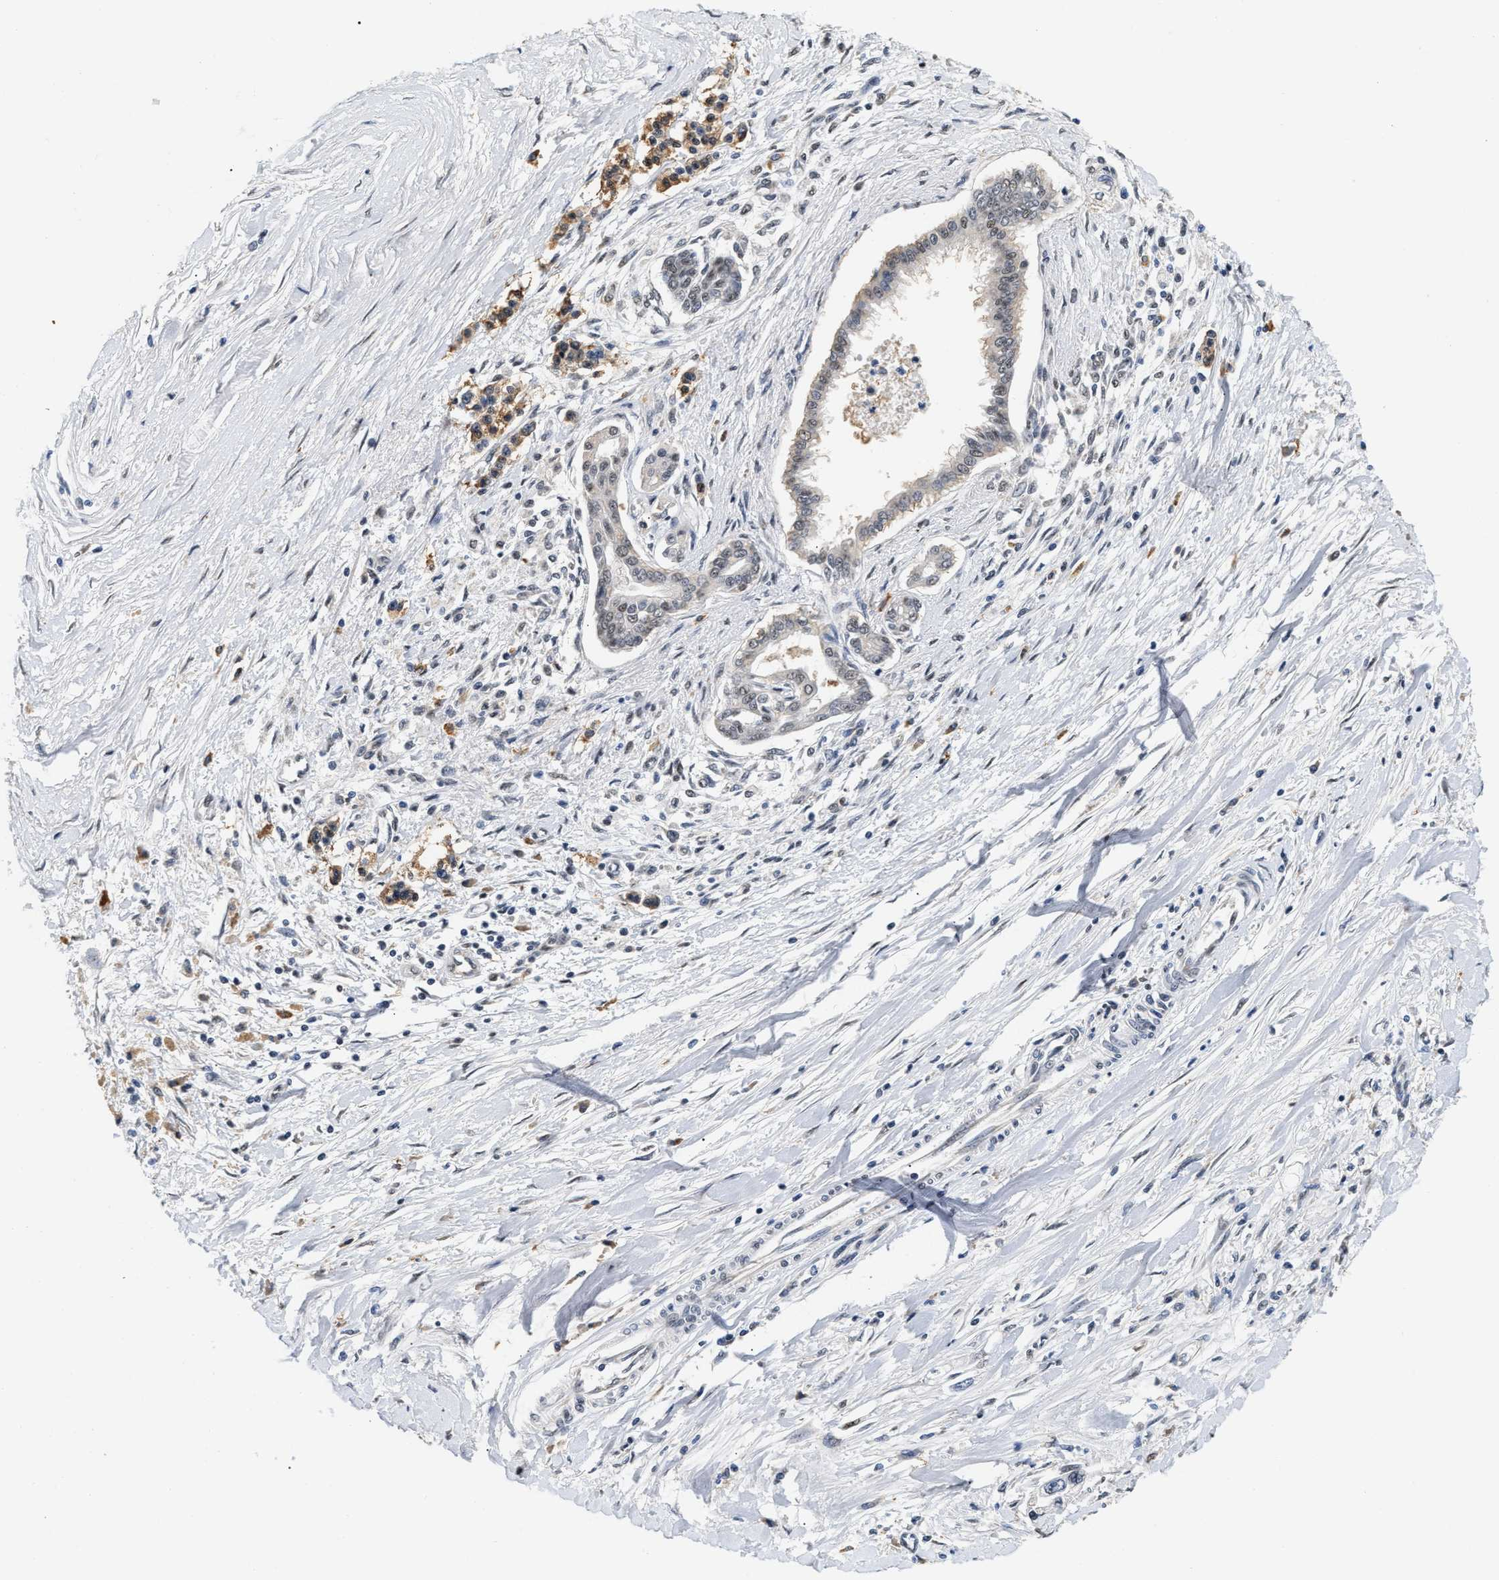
{"staining": {"intensity": "weak", "quantity": "<25%", "location": "nuclear"}, "tissue": "pancreatic cancer", "cell_type": "Tumor cells", "image_type": "cancer", "snomed": [{"axis": "morphology", "description": "Adenocarcinoma, NOS"}, {"axis": "topography", "description": "Pancreas"}], "caption": "Image shows no protein positivity in tumor cells of pancreatic cancer (adenocarcinoma) tissue.", "gene": "THOC1", "patient": {"sex": "male", "age": 56}}